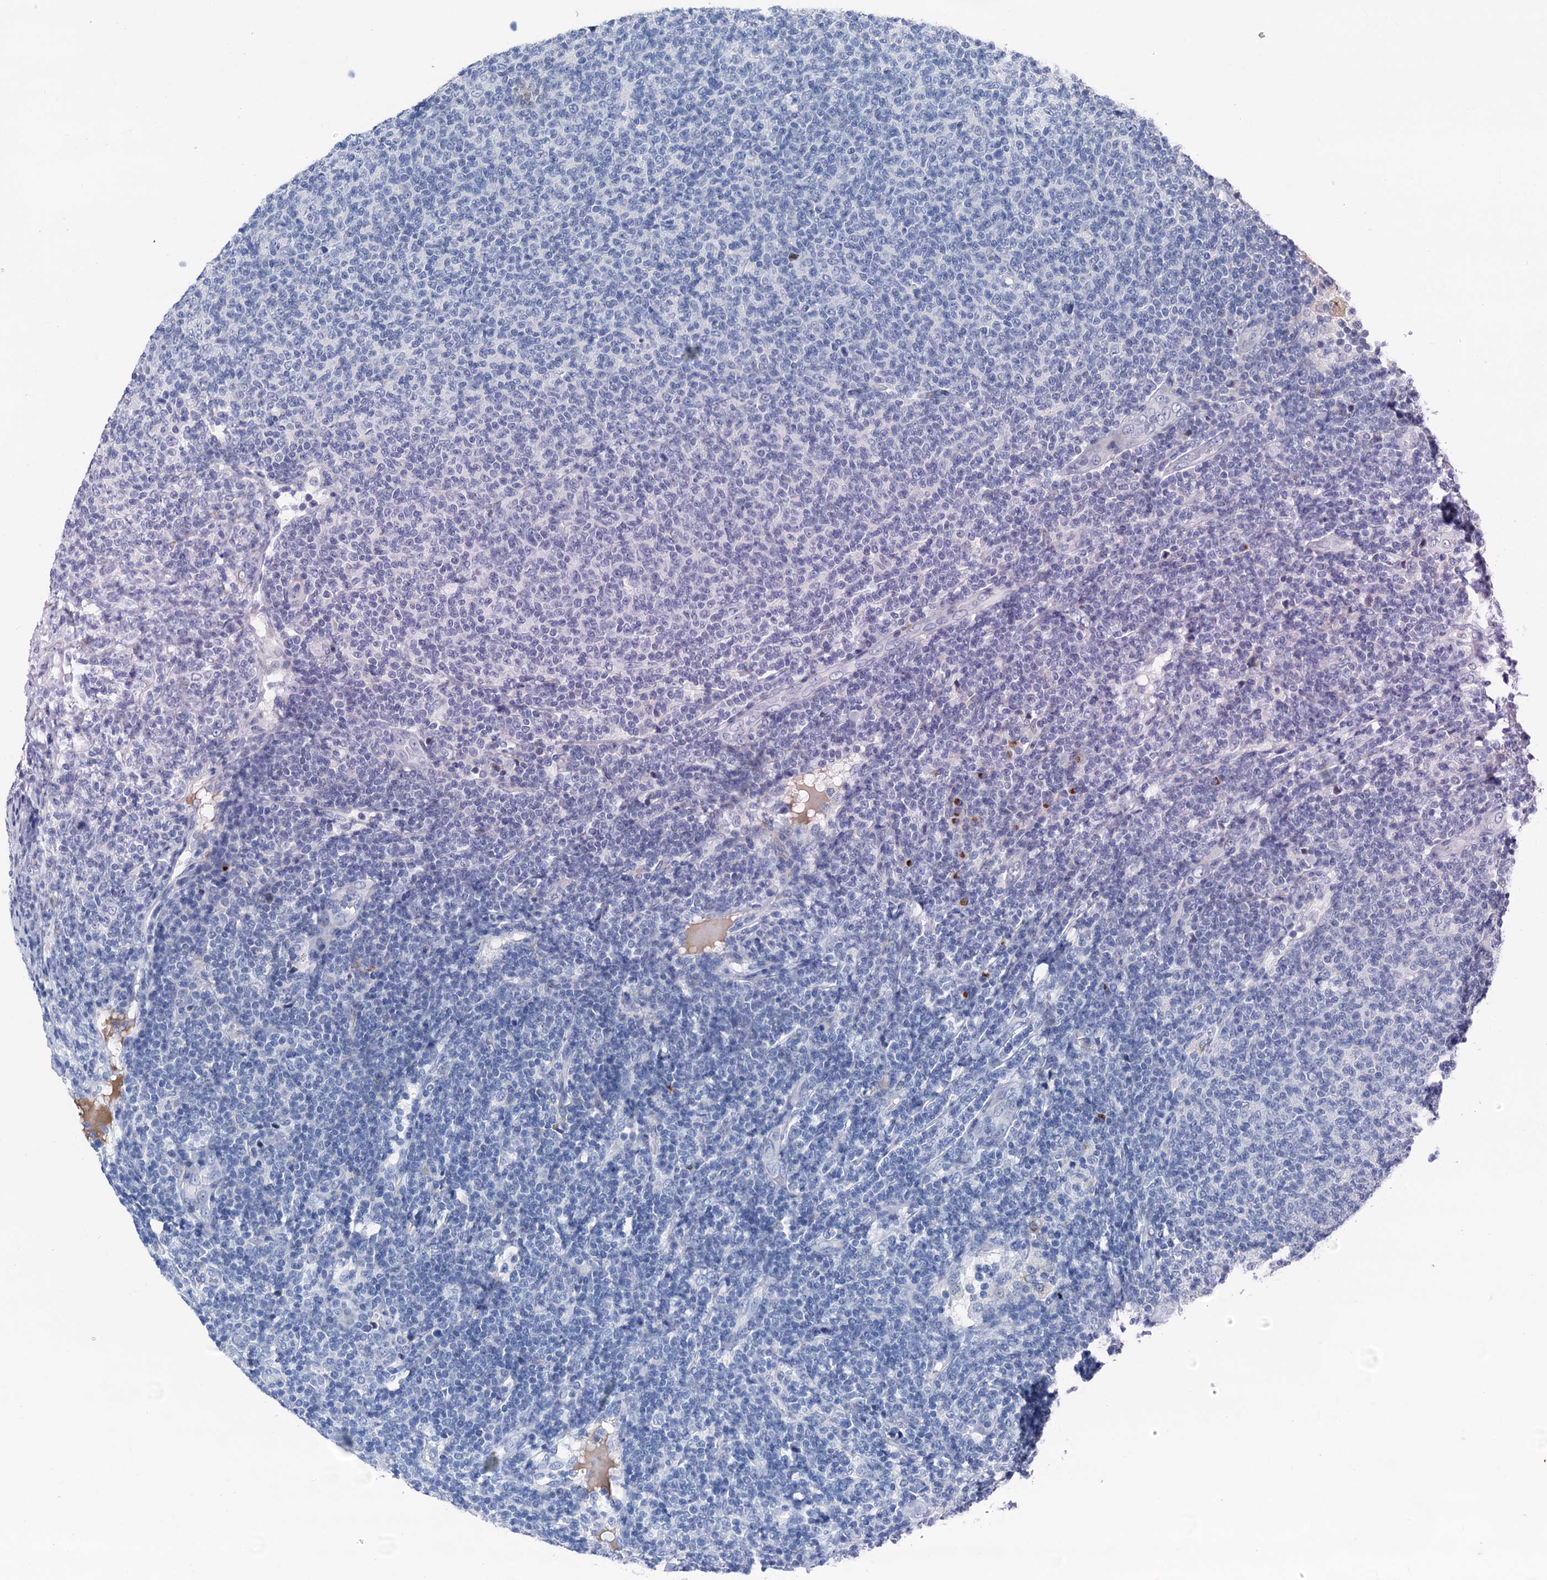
{"staining": {"intensity": "negative", "quantity": "none", "location": "none"}, "tissue": "lymphoma", "cell_type": "Tumor cells", "image_type": "cancer", "snomed": [{"axis": "morphology", "description": "Malignant lymphoma, non-Hodgkin's type, Low grade"}, {"axis": "topography", "description": "Lymph node"}], "caption": "Tumor cells show no significant protein staining in malignant lymphoma, non-Hodgkin's type (low-grade). The staining was performed using DAB to visualize the protein expression in brown, while the nuclei were stained in blue with hematoxylin (Magnification: 20x).", "gene": "SHLD1", "patient": {"sex": "male", "age": 66}}